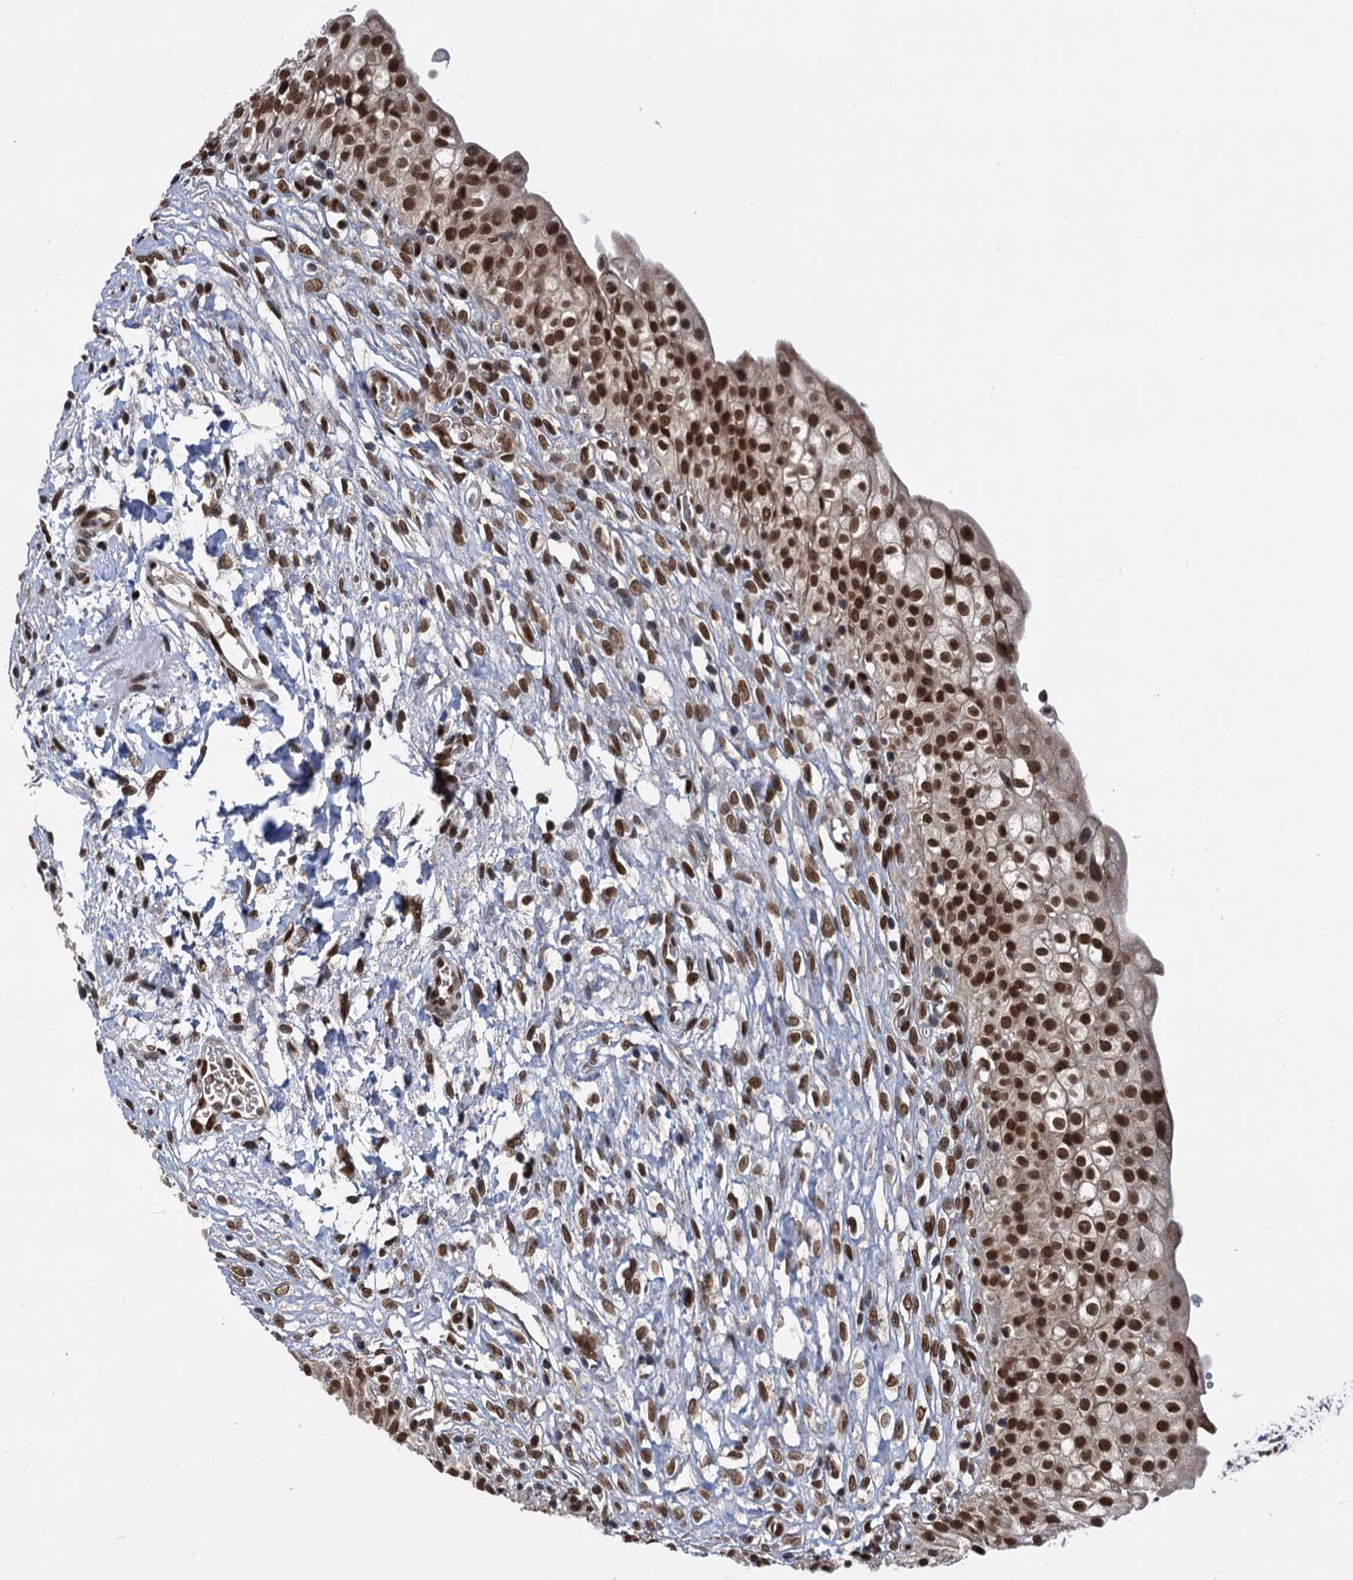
{"staining": {"intensity": "moderate", "quantity": ">75%", "location": "nuclear"}, "tissue": "urinary bladder", "cell_type": "Urothelial cells", "image_type": "normal", "snomed": [{"axis": "morphology", "description": "Normal tissue, NOS"}, {"axis": "topography", "description": "Urinary bladder"}], "caption": "Immunohistochemical staining of normal human urinary bladder shows >75% levels of moderate nuclear protein expression in approximately >75% of urothelial cells. The staining was performed using DAB, with brown indicating positive protein expression. Nuclei are stained blue with hematoxylin.", "gene": "MESD", "patient": {"sex": "male", "age": 55}}